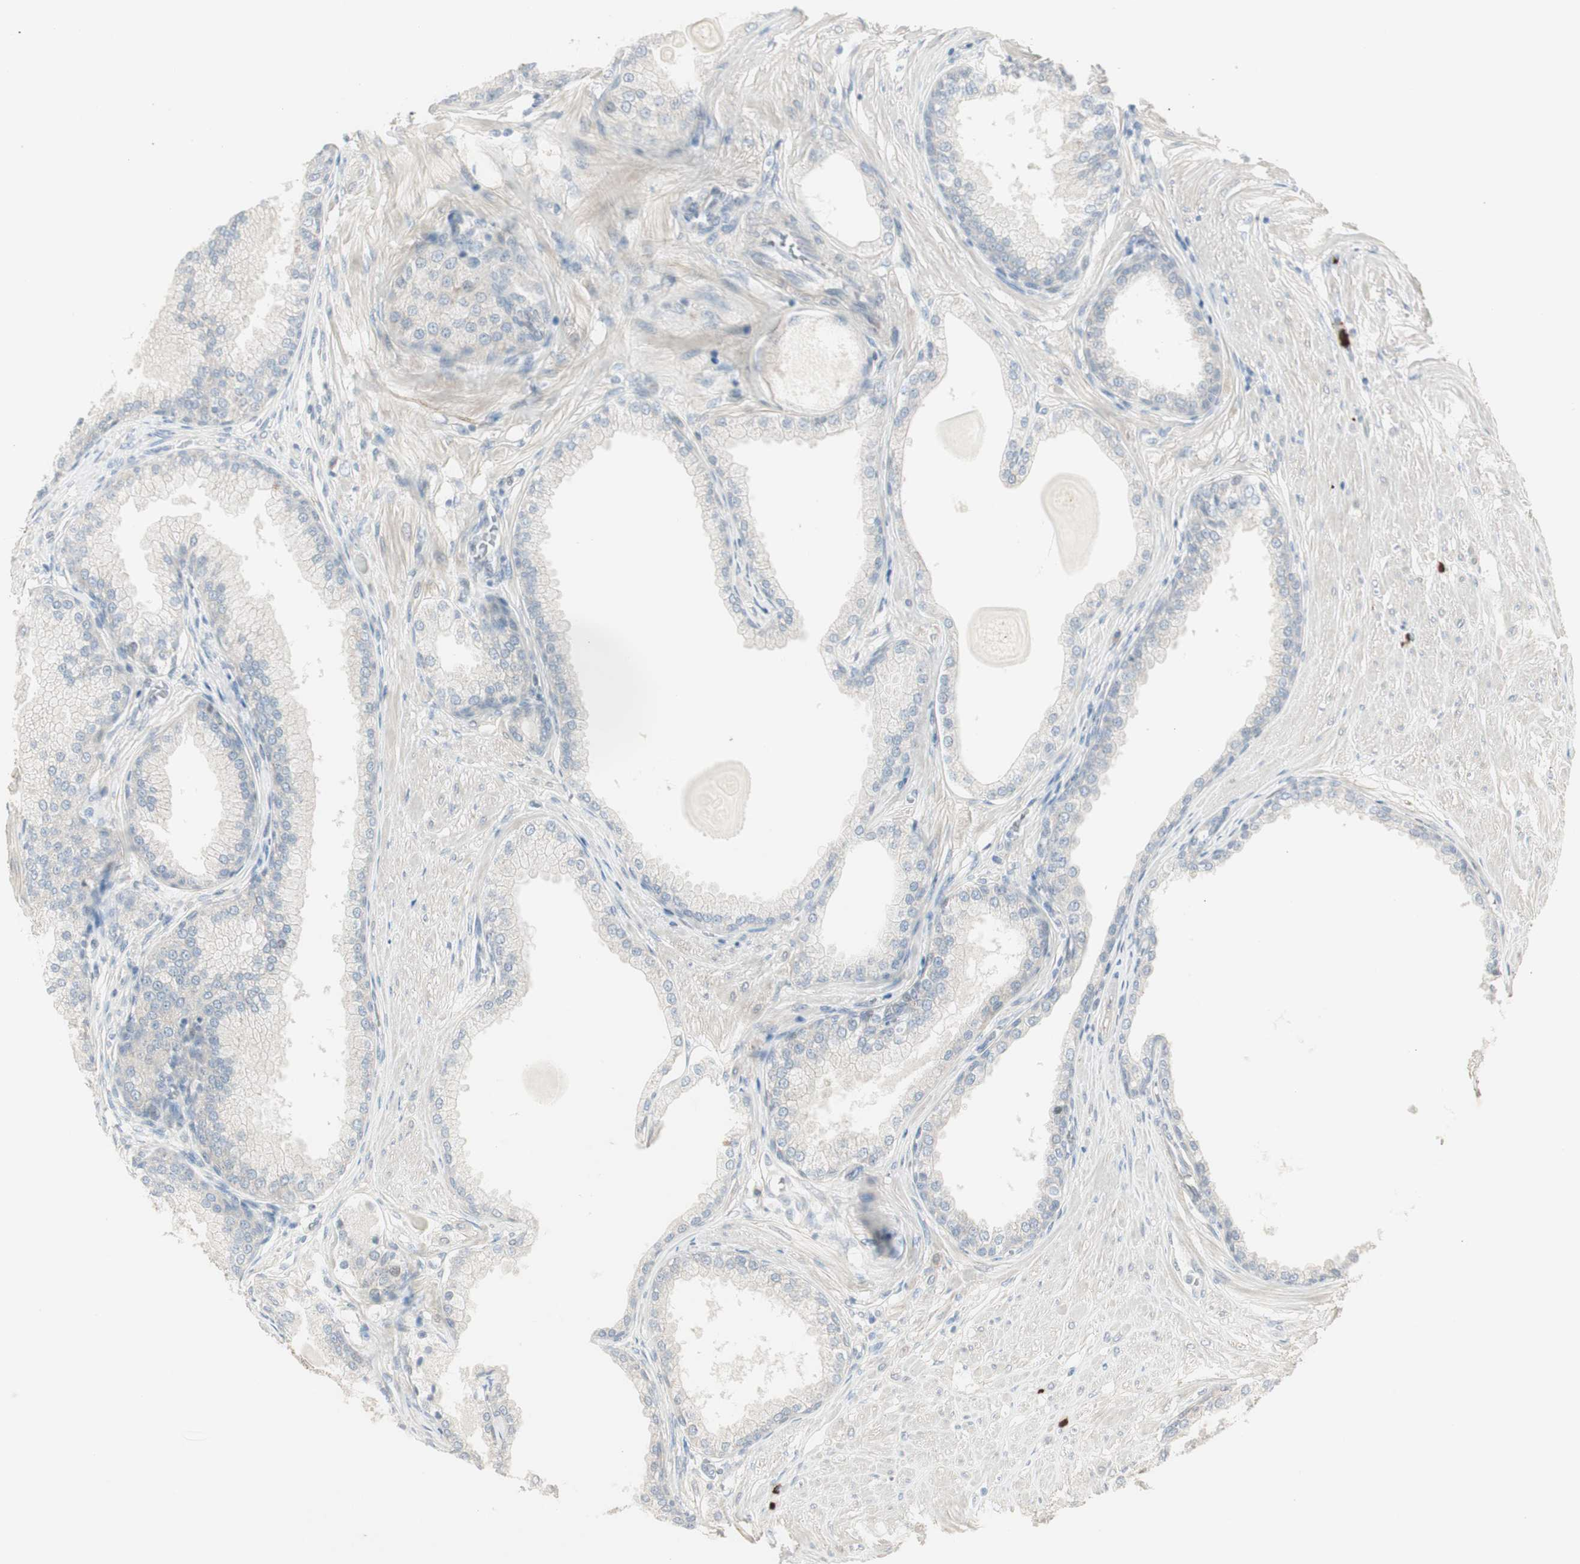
{"staining": {"intensity": "weak", "quantity": "25%-75%", "location": "cytoplasmic/membranous"}, "tissue": "prostate", "cell_type": "Glandular cells", "image_type": "normal", "snomed": [{"axis": "morphology", "description": "Normal tissue, NOS"}, {"axis": "topography", "description": "Prostate"}], "caption": "Immunohistochemical staining of normal human prostate reveals 25%-75% levels of weak cytoplasmic/membranous protein positivity in about 25%-75% of glandular cells. (IHC, brightfield microscopy, high magnification).", "gene": "MAPRE3", "patient": {"sex": "male", "age": 51}}